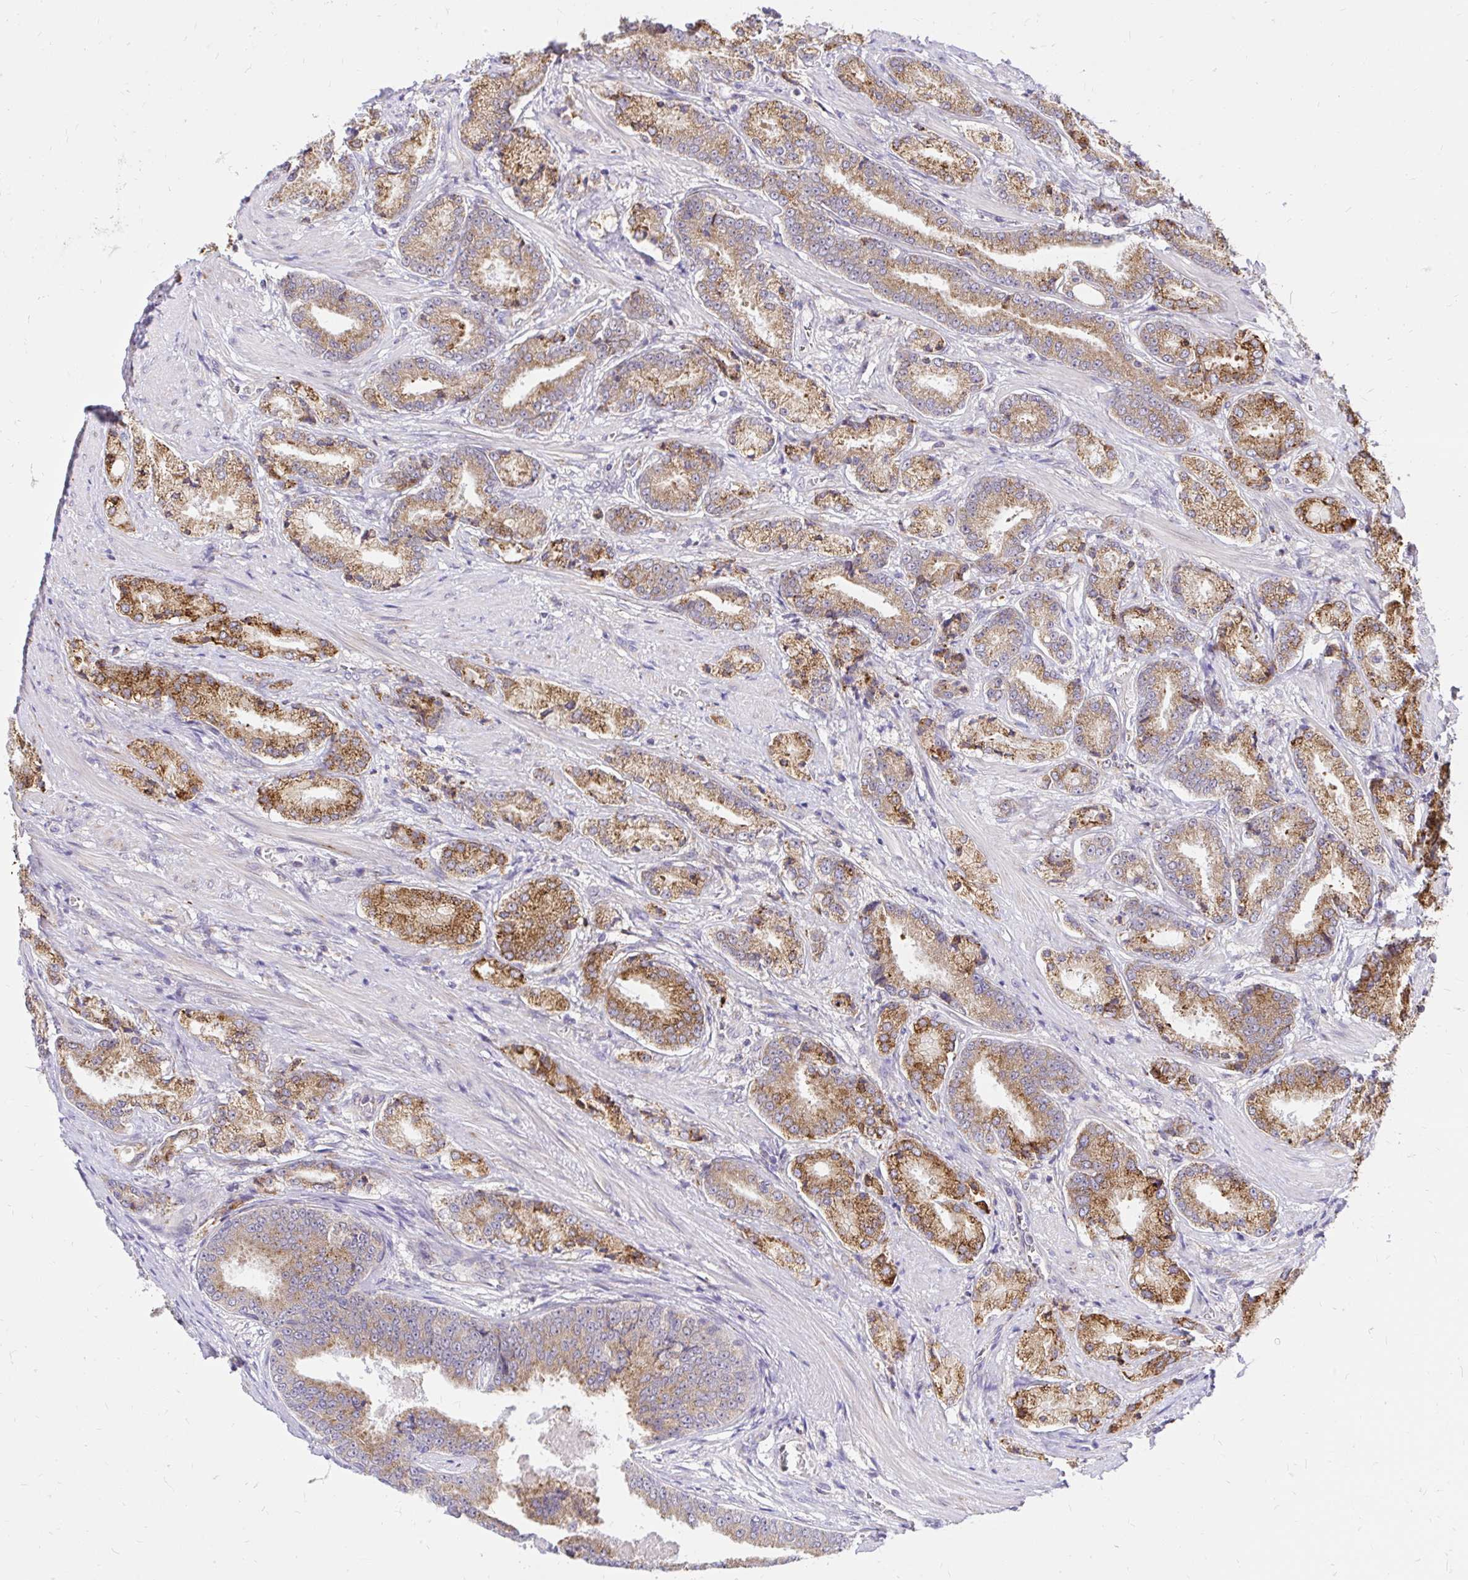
{"staining": {"intensity": "moderate", "quantity": ">75%", "location": "cytoplasmic/membranous"}, "tissue": "prostate cancer", "cell_type": "Tumor cells", "image_type": "cancer", "snomed": [{"axis": "morphology", "description": "Adenocarcinoma, High grade"}, {"axis": "topography", "description": "Prostate and seminal vesicle, NOS"}], "caption": "Prostate cancer (adenocarcinoma (high-grade)) tissue displays moderate cytoplasmic/membranous staining in approximately >75% of tumor cells, visualized by immunohistochemistry.", "gene": "NAALAD2", "patient": {"sex": "male", "age": 61}}